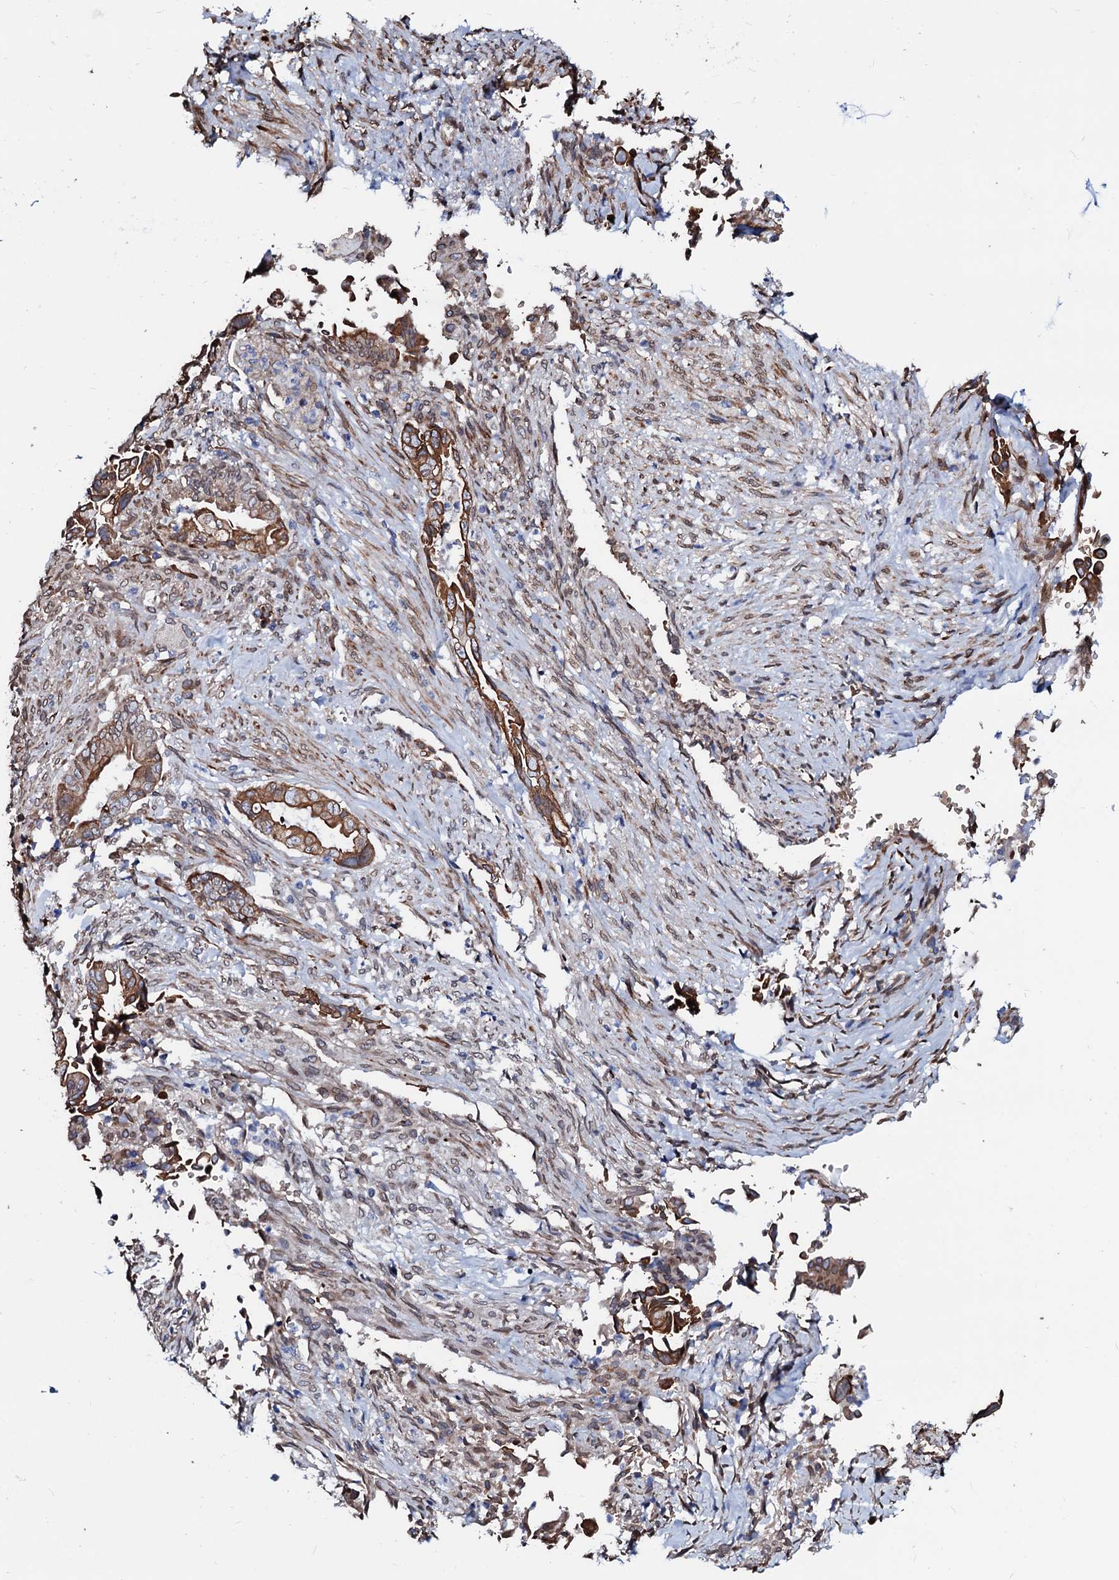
{"staining": {"intensity": "moderate", "quantity": ">75%", "location": "cytoplasmic/membranous"}, "tissue": "pancreatic cancer", "cell_type": "Tumor cells", "image_type": "cancer", "snomed": [{"axis": "morphology", "description": "Adenocarcinoma, NOS"}, {"axis": "topography", "description": "Pancreas"}], "caption": "Protein staining demonstrates moderate cytoplasmic/membranous positivity in approximately >75% of tumor cells in pancreatic cancer.", "gene": "NRP2", "patient": {"sex": "male", "age": 70}}